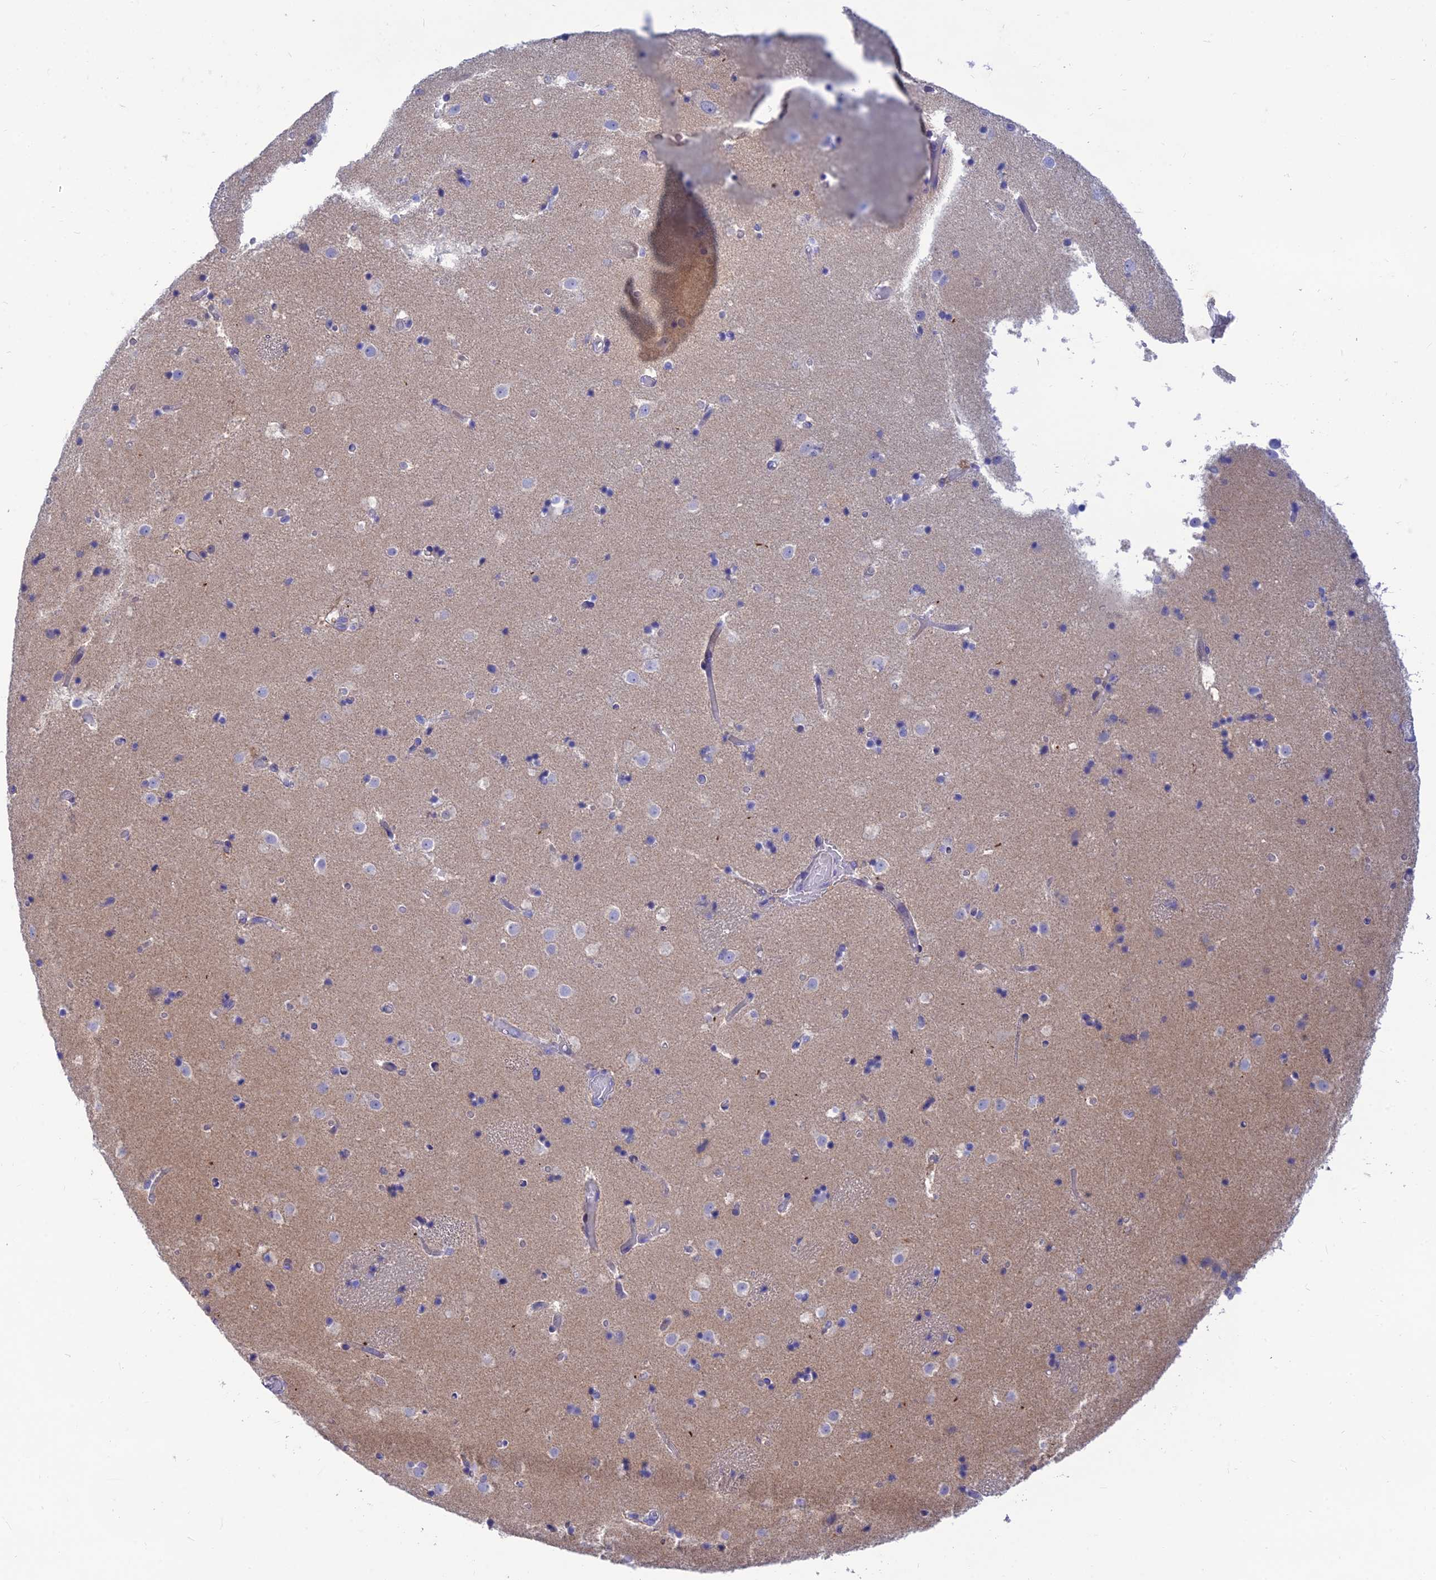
{"staining": {"intensity": "negative", "quantity": "none", "location": "none"}, "tissue": "caudate", "cell_type": "Glial cells", "image_type": "normal", "snomed": [{"axis": "morphology", "description": "Normal tissue, NOS"}, {"axis": "topography", "description": "Lateral ventricle wall"}], "caption": "Immunohistochemistry (IHC) of unremarkable caudate reveals no positivity in glial cells.", "gene": "TMEM30B", "patient": {"sex": "female", "age": 52}}